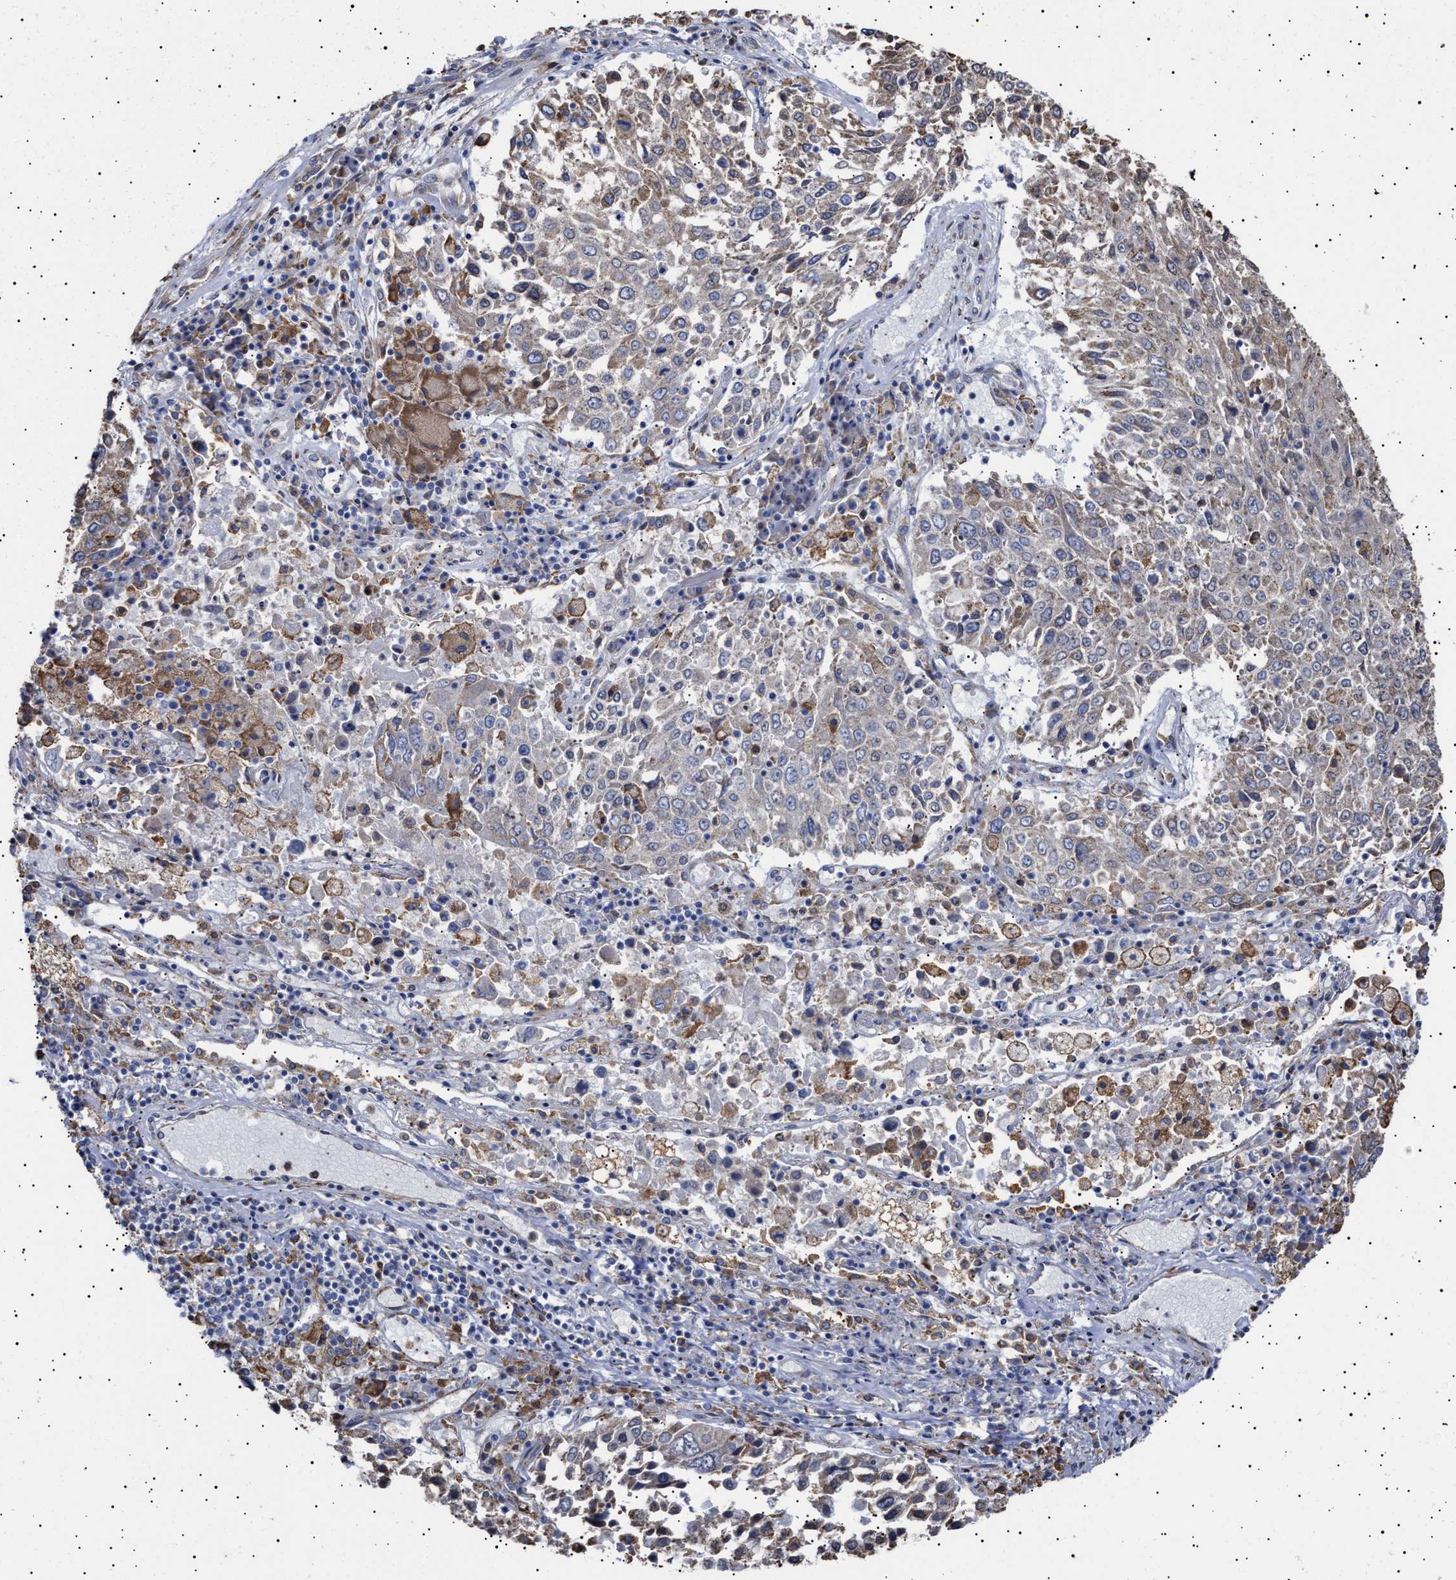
{"staining": {"intensity": "negative", "quantity": "none", "location": "none"}, "tissue": "lung cancer", "cell_type": "Tumor cells", "image_type": "cancer", "snomed": [{"axis": "morphology", "description": "Squamous cell carcinoma, NOS"}, {"axis": "topography", "description": "Lung"}], "caption": "DAB (3,3'-diaminobenzidine) immunohistochemical staining of lung cancer (squamous cell carcinoma) demonstrates no significant positivity in tumor cells.", "gene": "ERCC6L2", "patient": {"sex": "male", "age": 65}}